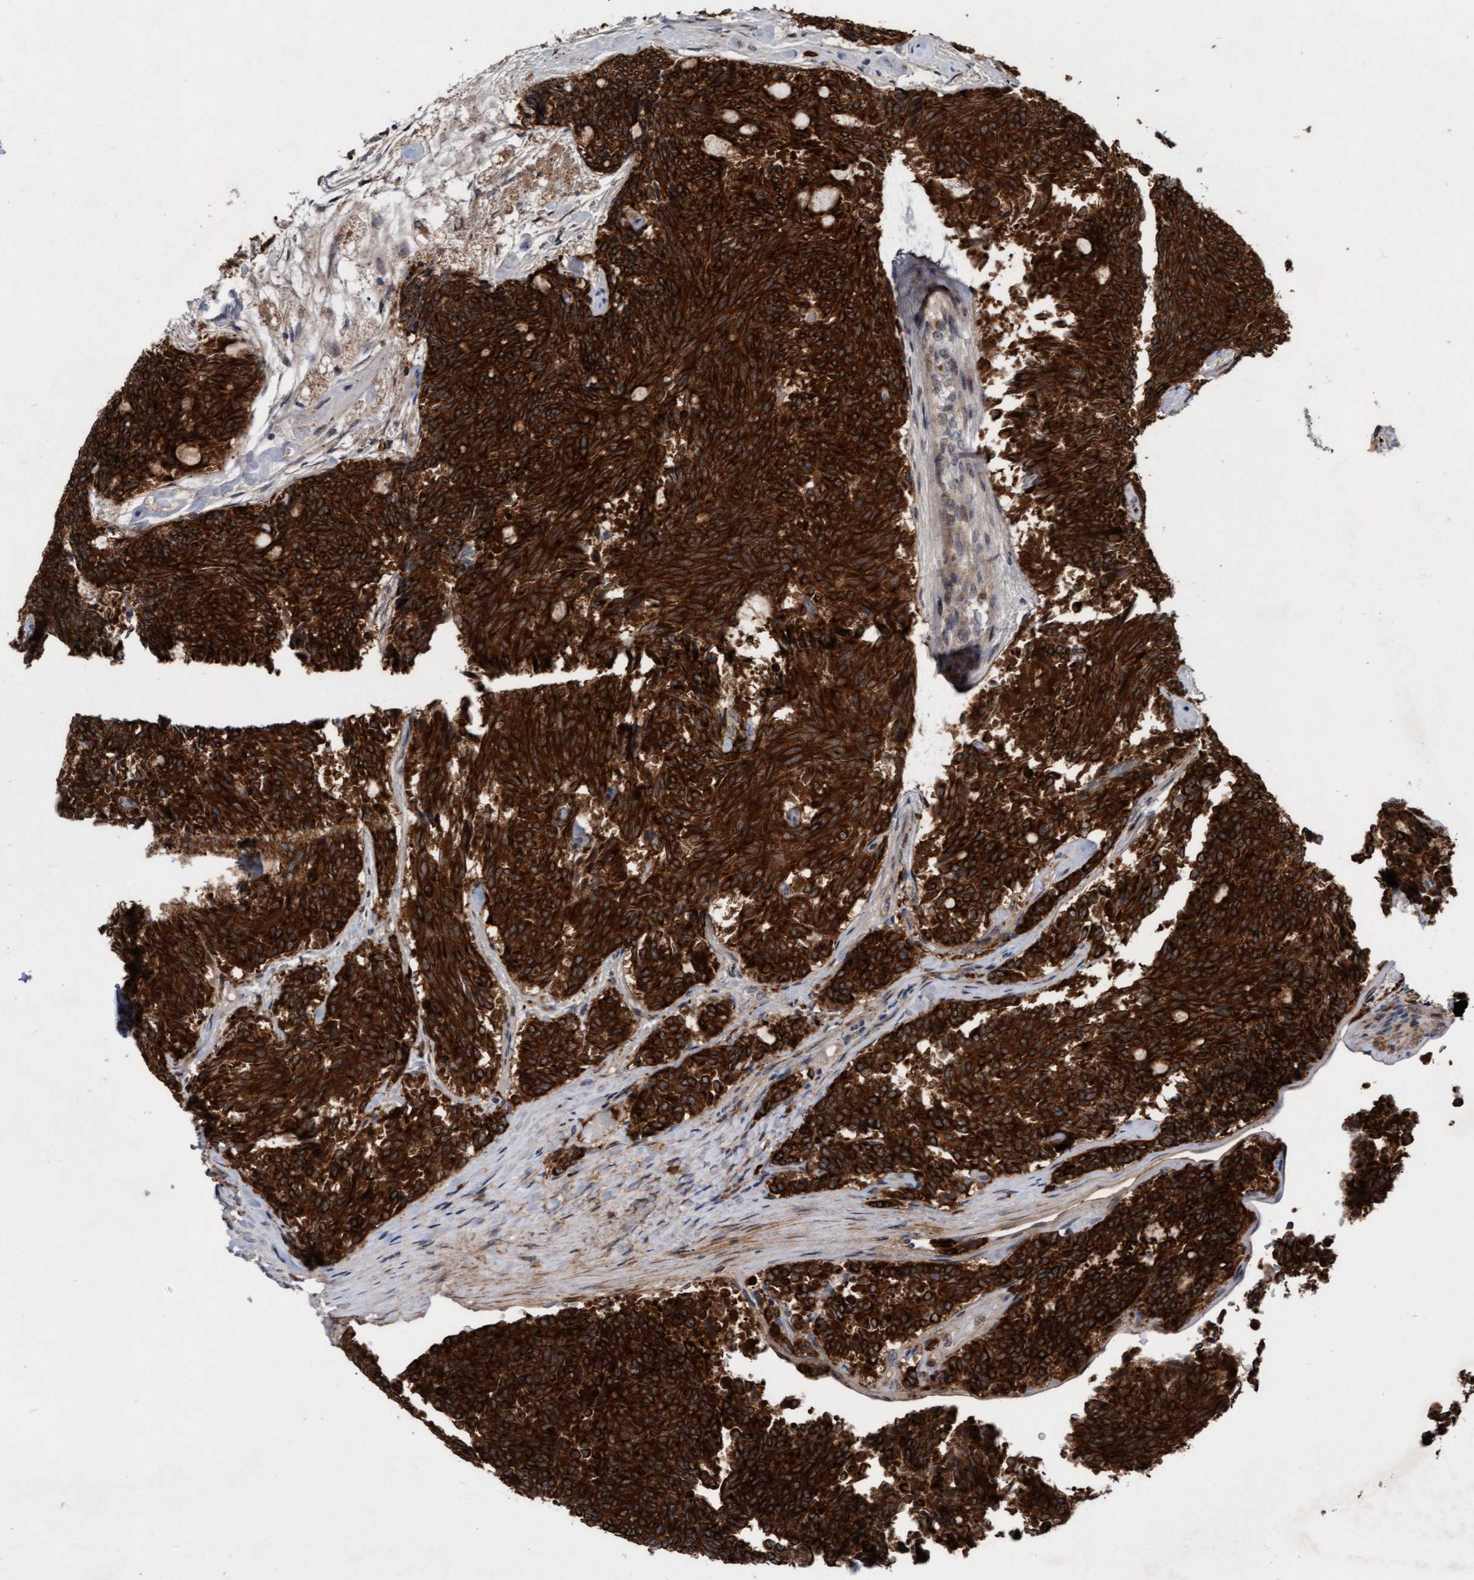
{"staining": {"intensity": "strong", "quantity": ">75%", "location": "cytoplasmic/membranous,nuclear"}, "tissue": "carcinoid", "cell_type": "Tumor cells", "image_type": "cancer", "snomed": [{"axis": "morphology", "description": "Carcinoid, malignant, NOS"}, {"axis": "topography", "description": "Pancreas"}], "caption": "Immunohistochemistry (IHC) staining of carcinoid (malignant), which demonstrates high levels of strong cytoplasmic/membranous and nuclear staining in approximately >75% of tumor cells indicating strong cytoplasmic/membranous and nuclear protein expression. The staining was performed using DAB (brown) for protein detection and nuclei were counterstained in hematoxylin (blue).", "gene": "RAP1GAP2", "patient": {"sex": "female", "age": 54}}